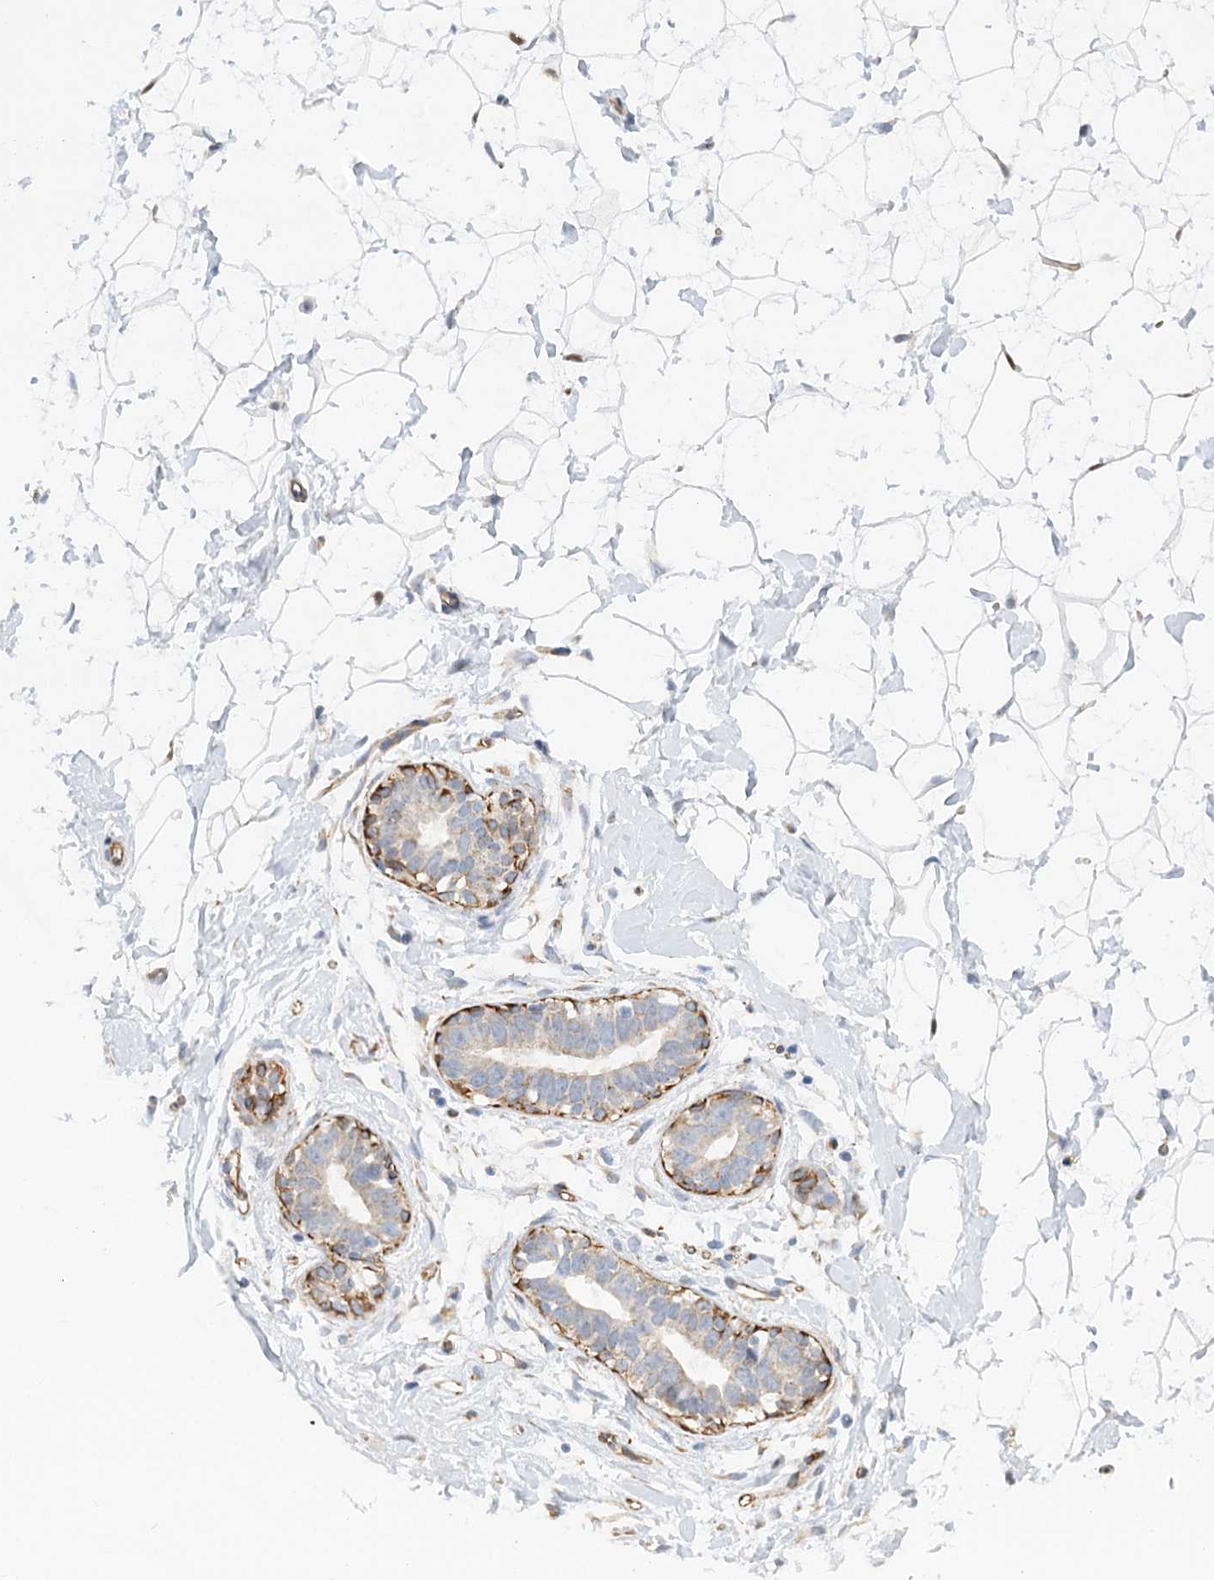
{"staining": {"intensity": "negative", "quantity": "none", "location": "none"}, "tissue": "breast", "cell_type": "Adipocytes", "image_type": "normal", "snomed": [{"axis": "morphology", "description": "Normal tissue, NOS"}, {"axis": "morphology", "description": "Adenoma, NOS"}, {"axis": "topography", "description": "Breast"}], "caption": "Immunohistochemistry of unremarkable breast demonstrates no staining in adipocytes.", "gene": "NELL2", "patient": {"sex": "female", "age": 23}}